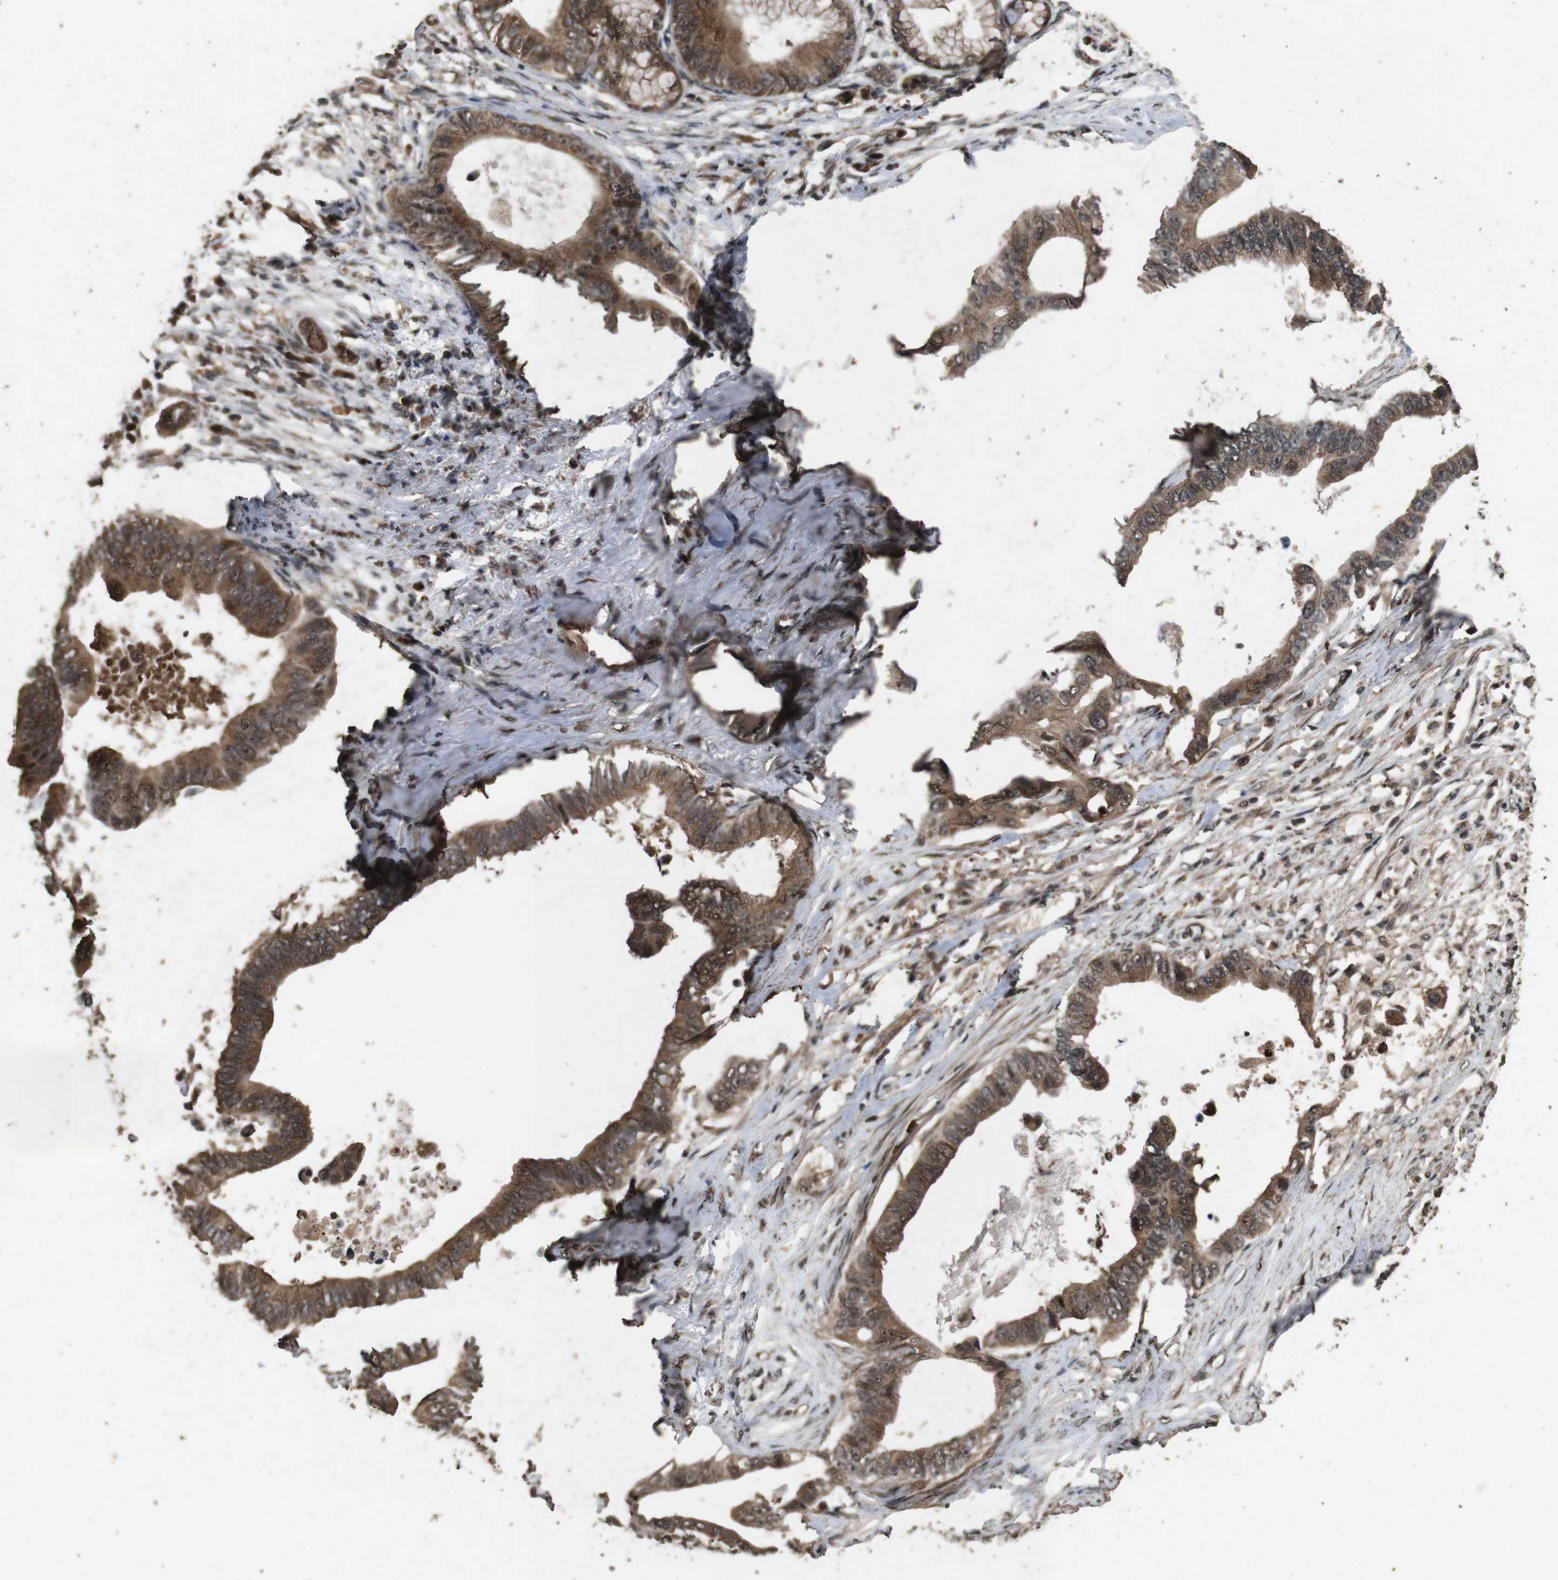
{"staining": {"intensity": "moderate", "quantity": ">75%", "location": "cytoplasmic/membranous"}, "tissue": "pancreatic cancer", "cell_type": "Tumor cells", "image_type": "cancer", "snomed": [{"axis": "morphology", "description": "Adenocarcinoma, NOS"}, {"axis": "topography", "description": "Pancreas"}], "caption": "IHC of pancreatic adenocarcinoma reveals medium levels of moderate cytoplasmic/membranous staining in about >75% of tumor cells.", "gene": "RRAS2", "patient": {"sex": "male", "age": 77}}